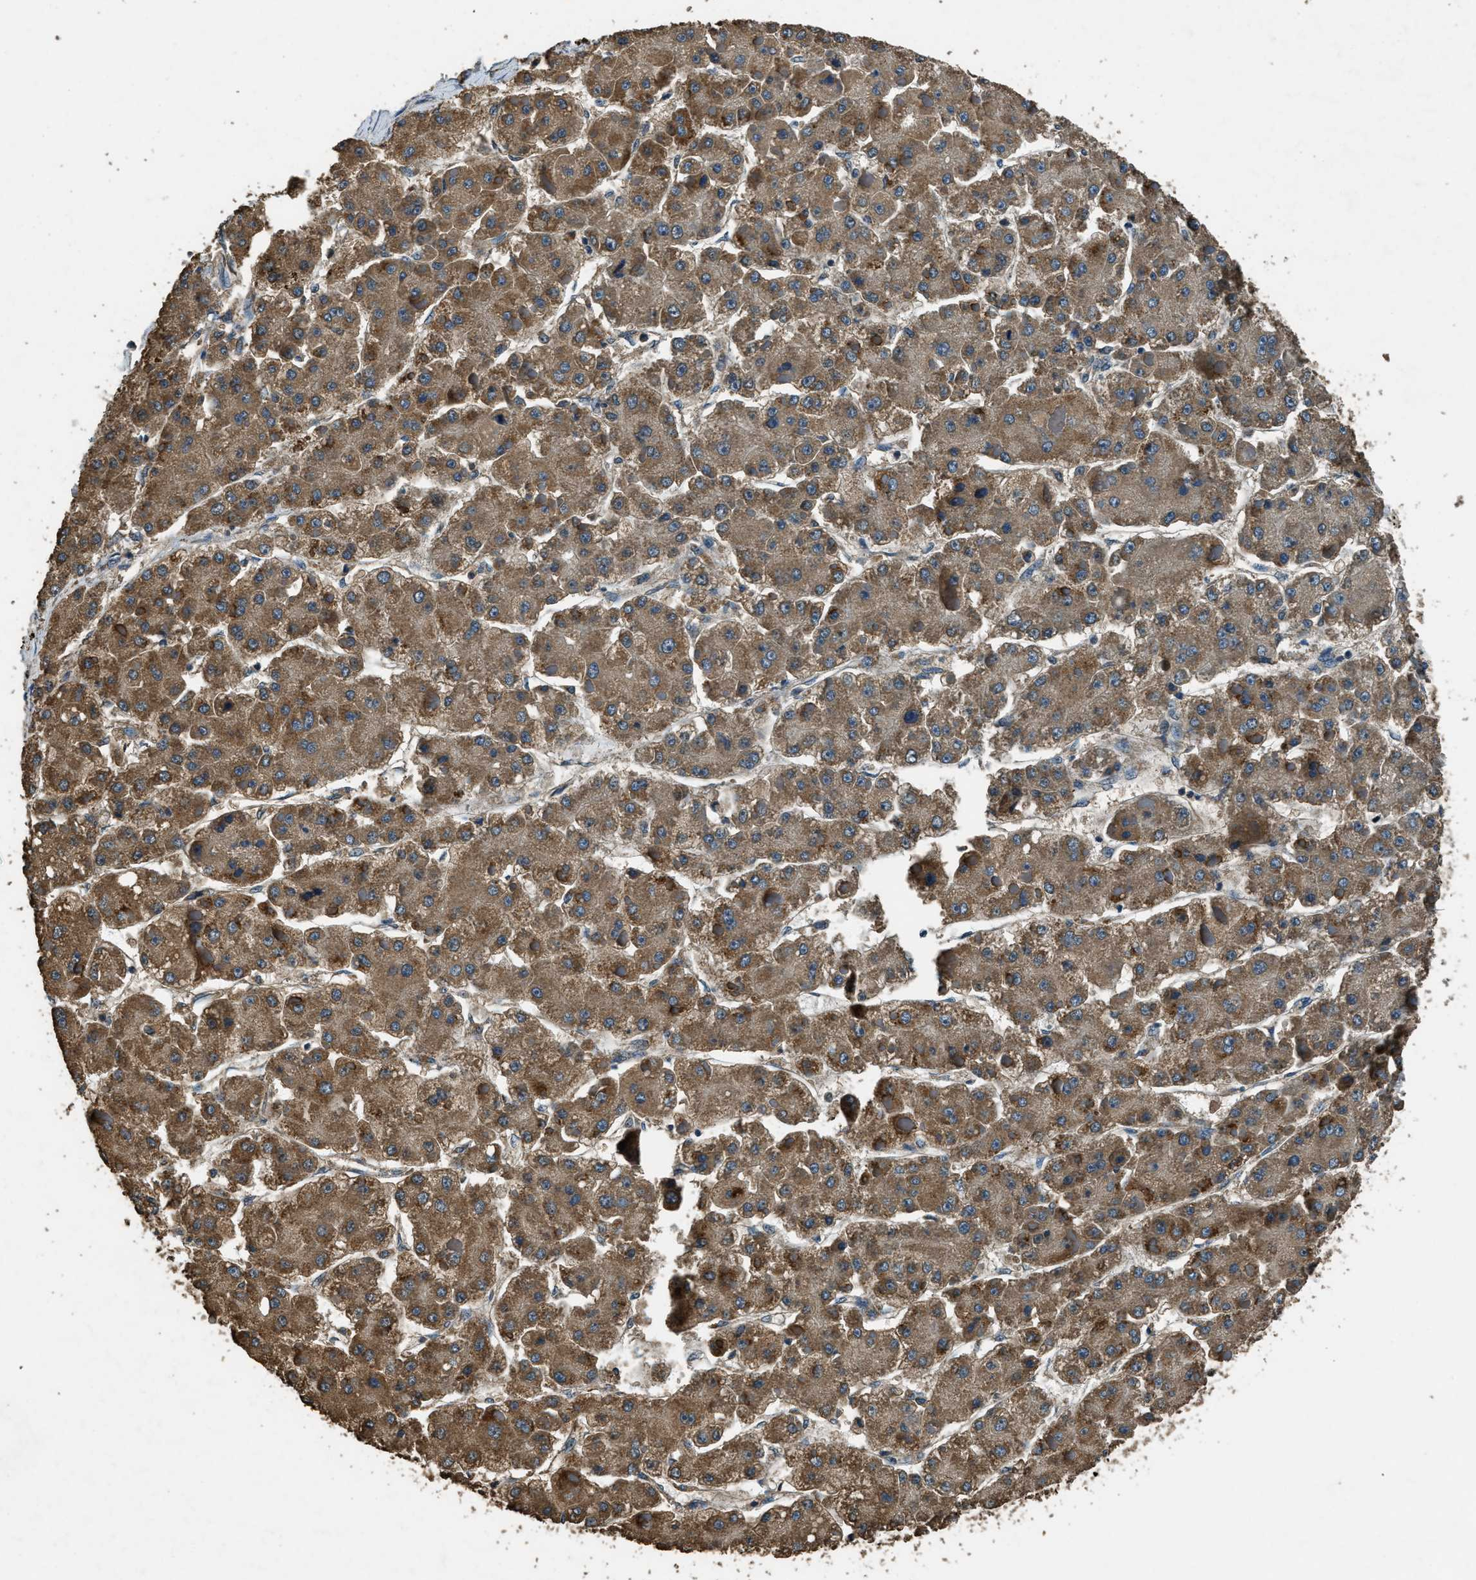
{"staining": {"intensity": "moderate", "quantity": ">75%", "location": "cytoplasmic/membranous"}, "tissue": "liver cancer", "cell_type": "Tumor cells", "image_type": "cancer", "snomed": [{"axis": "morphology", "description": "Carcinoma, Hepatocellular, NOS"}, {"axis": "topography", "description": "Liver"}], "caption": "IHC of human liver hepatocellular carcinoma reveals medium levels of moderate cytoplasmic/membranous staining in about >75% of tumor cells.", "gene": "SALL3", "patient": {"sex": "female", "age": 73}}